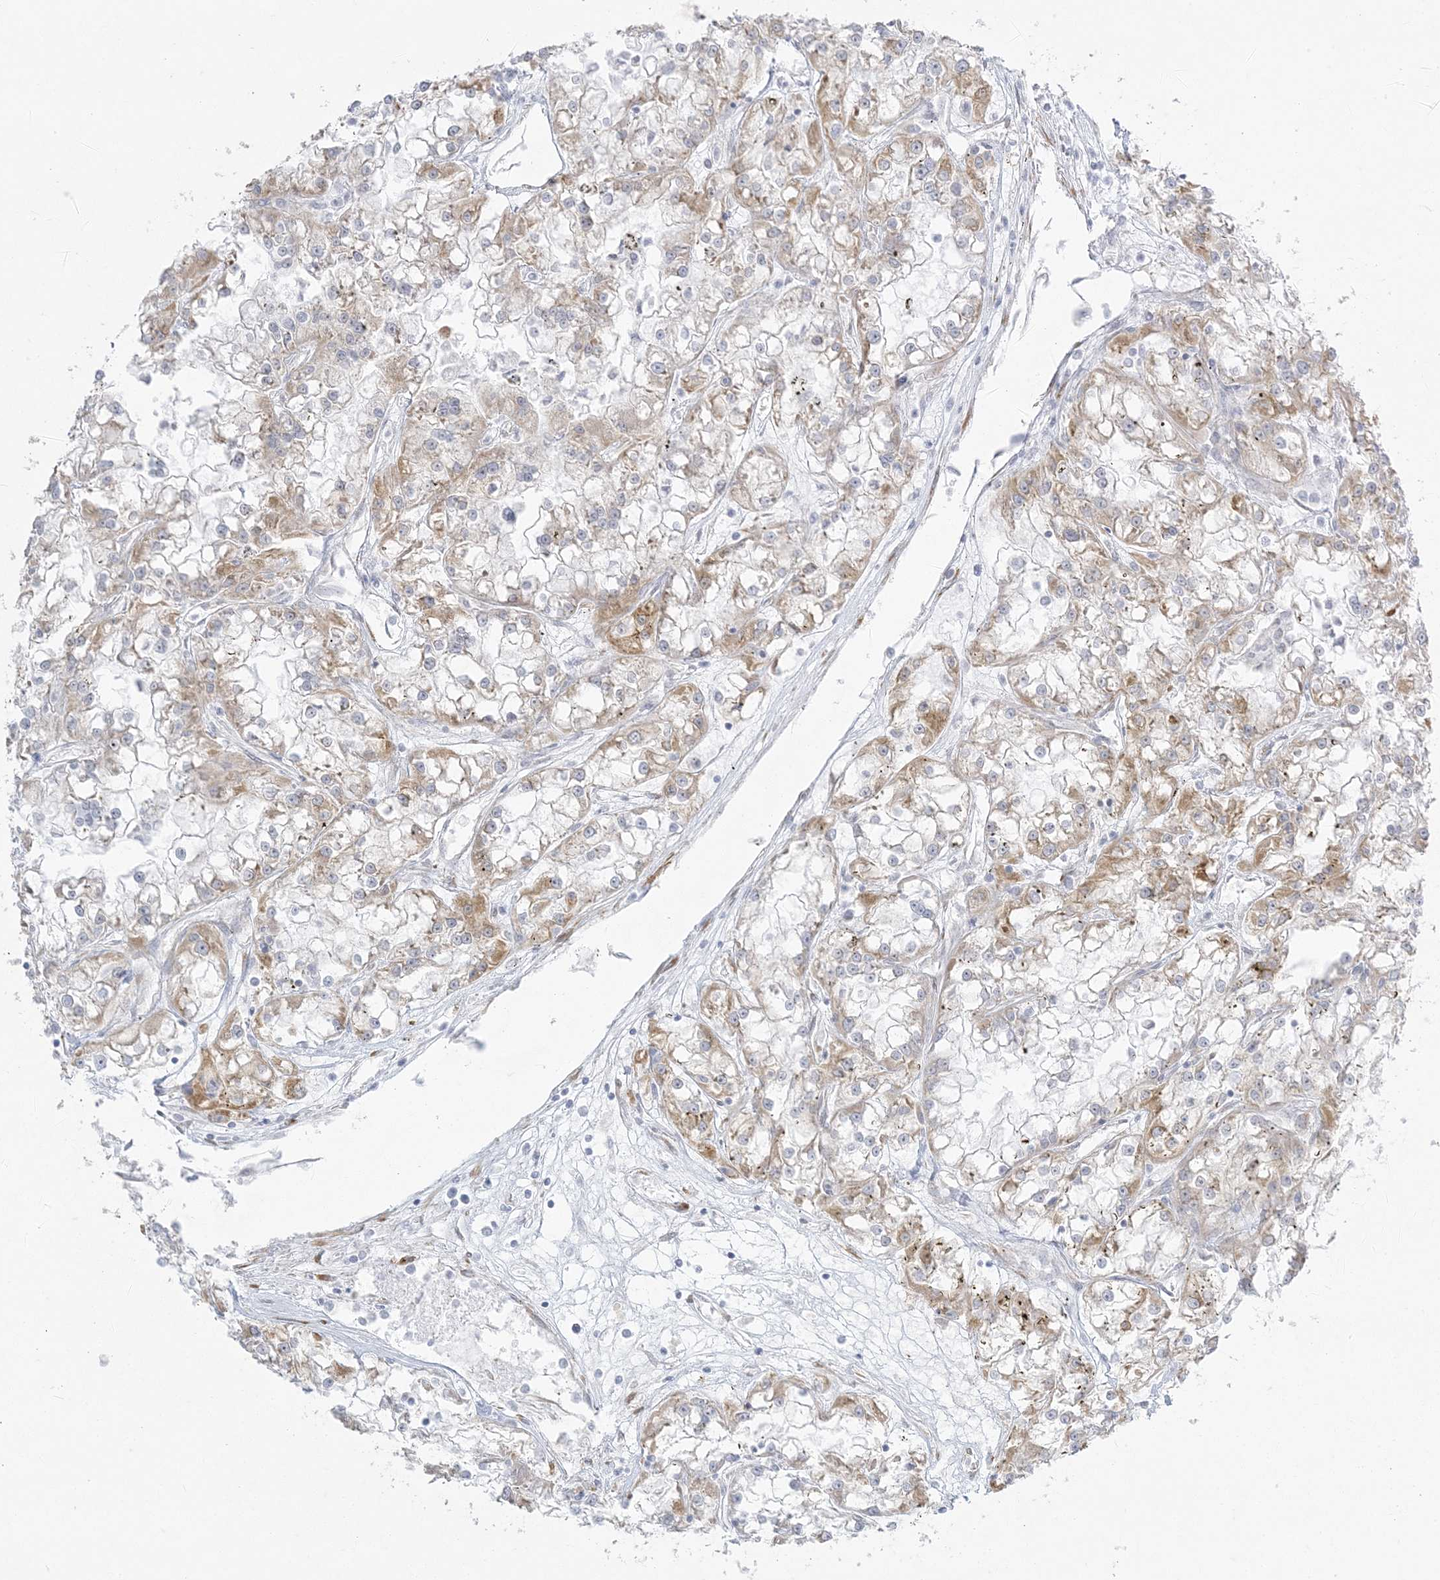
{"staining": {"intensity": "moderate", "quantity": "25%-75%", "location": "cytoplasmic/membranous"}, "tissue": "renal cancer", "cell_type": "Tumor cells", "image_type": "cancer", "snomed": [{"axis": "morphology", "description": "Adenocarcinoma, NOS"}, {"axis": "topography", "description": "Kidney"}], "caption": "Immunohistochemical staining of human renal cancer (adenocarcinoma) demonstrates medium levels of moderate cytoplasmic/membranous expression in approximately 25%-75% of tumor cells.", "gene": "ZC3H6", "patient": {"sex": "female", "age": 52}}